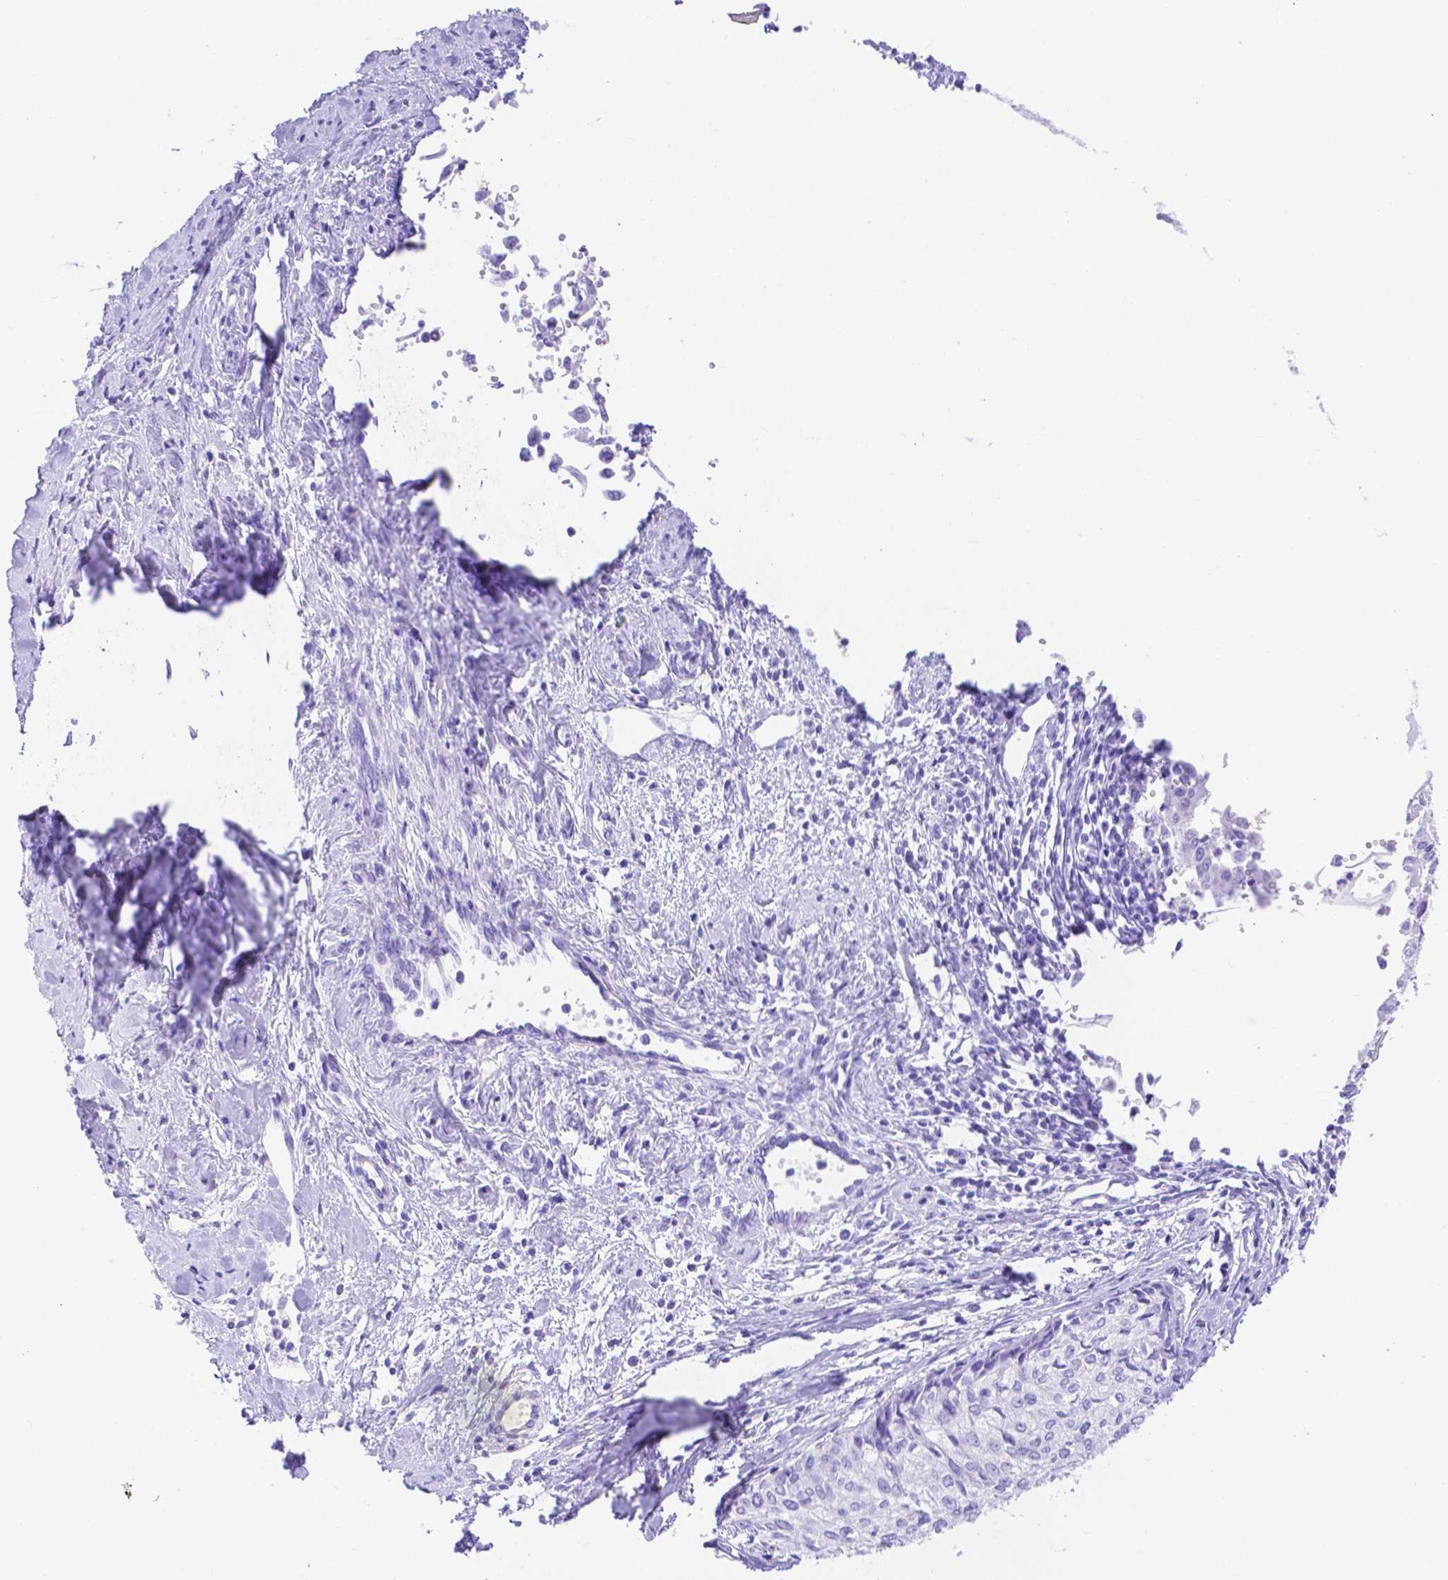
{"staining": {"intensity": "negative", "quantity": "none", "location": "none"}, "tissue": "cervical cancer", "cell_type": "Tumor cells", "image_type": "cancer", "snomed": [{"axis": "morphology", "description": "Squamous cell carcinoma, NOS"}, {"axis": "topography", "description": "Cervix"}], "caption": "Tumor cells are negative for brown protein staining in cervical cancer.", "gene": "SMR3A", "patient": {"sex": "female", "age": 50}}